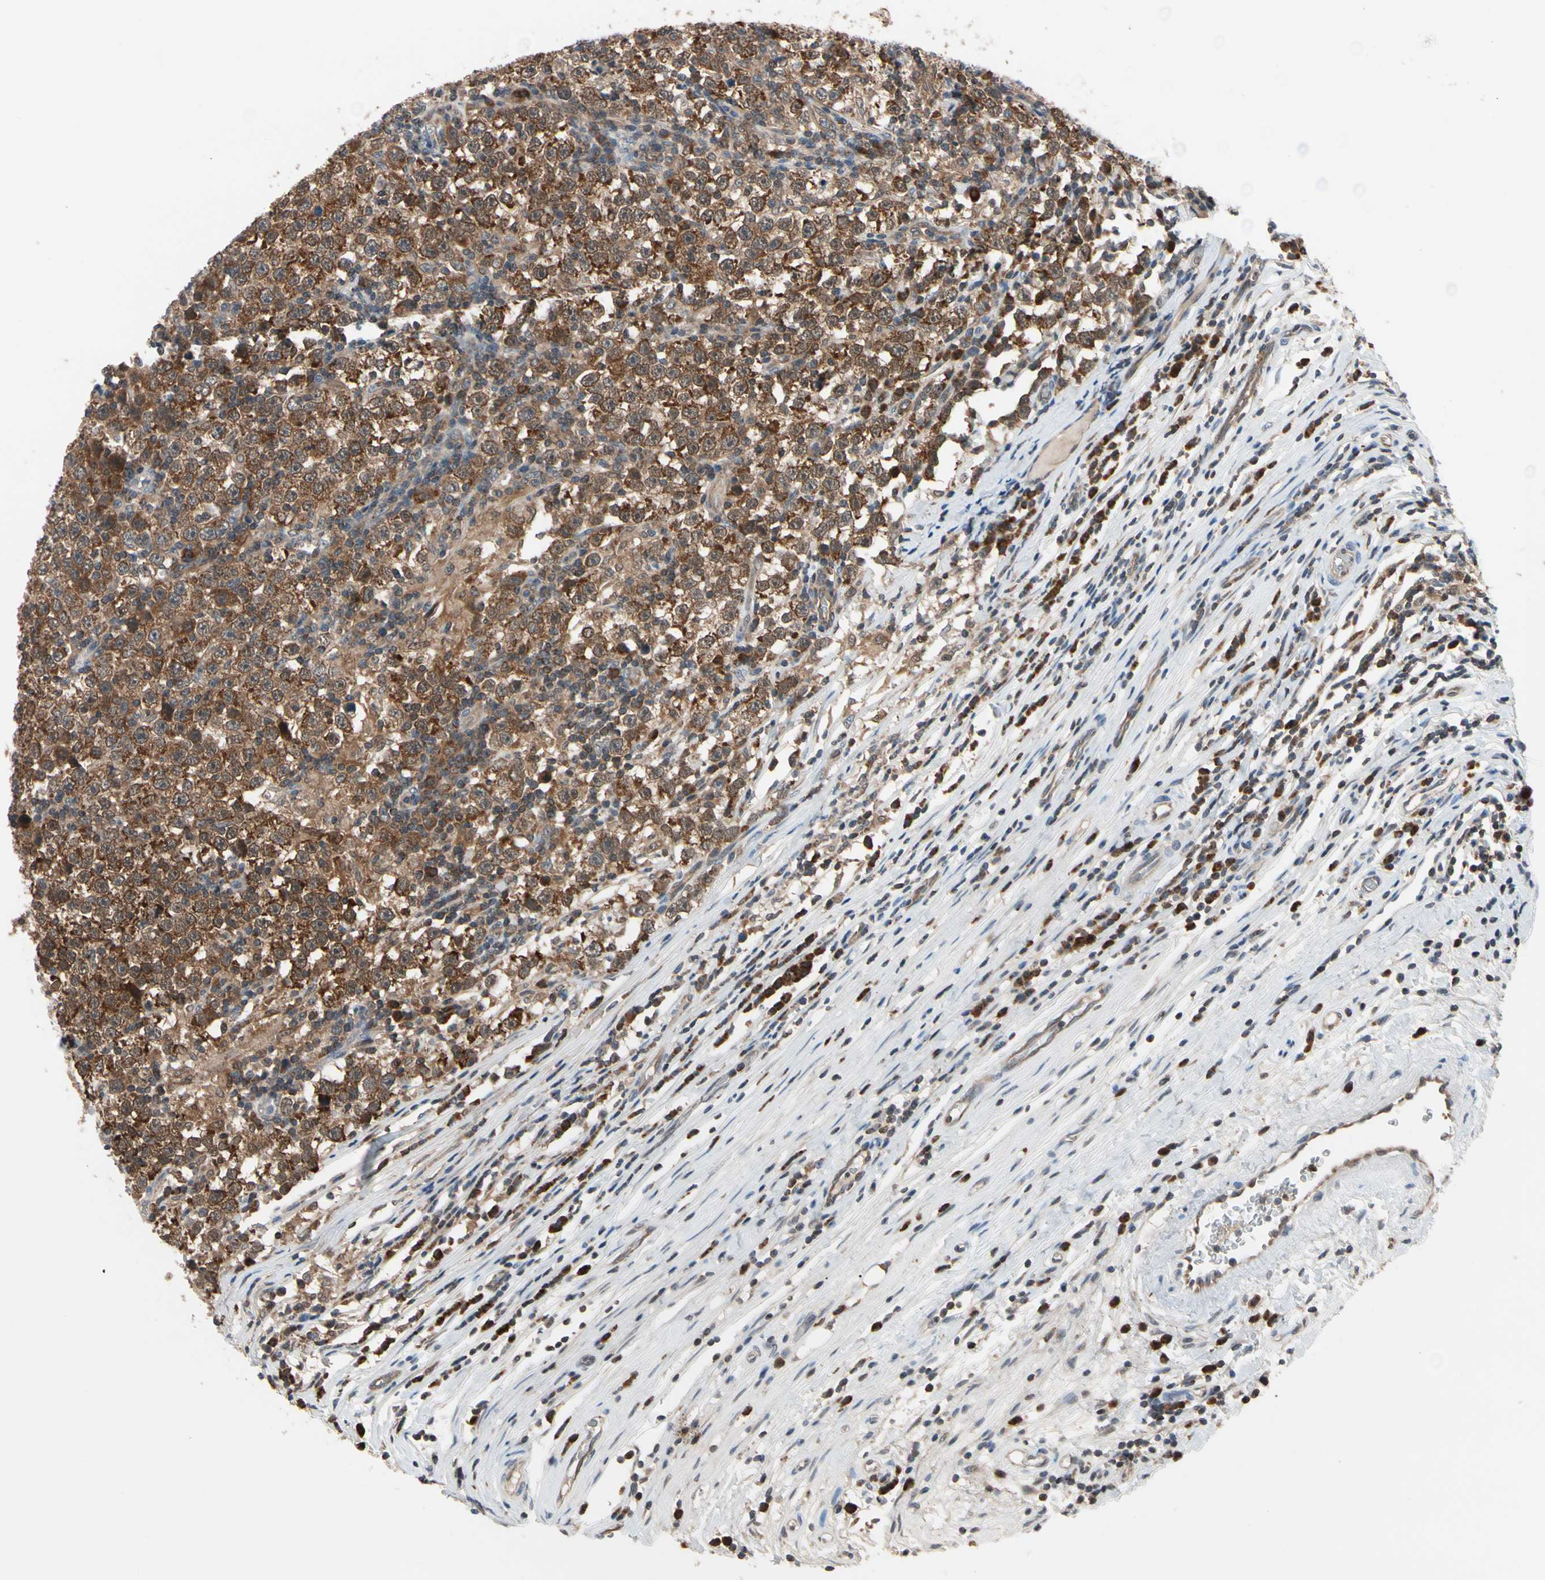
{"staining": {"intensity": "strong", "quantity": ">75%", "location": "cytoplasmic/membranous"}, "tissue": "testis cancer", "cell_type": "Tumor cells", "image_type": "cancer", "snomed": [{"axis": "morphology", "description": "Seminoma, NOS"}, {"axis": "topography", "description": "Testis"}], "caption": "Strong cytoplasmic/membranous positivity is seen in about >75% of tumor cells in seminoma (testis). The staining was performed using DAB to visualize the protein expression in brown, while the nuclei were stained in blue with hematoxylin (Magnification: 20x).", "gene": "MTHFS", "patient": {"sex": "male", "age": 43}}